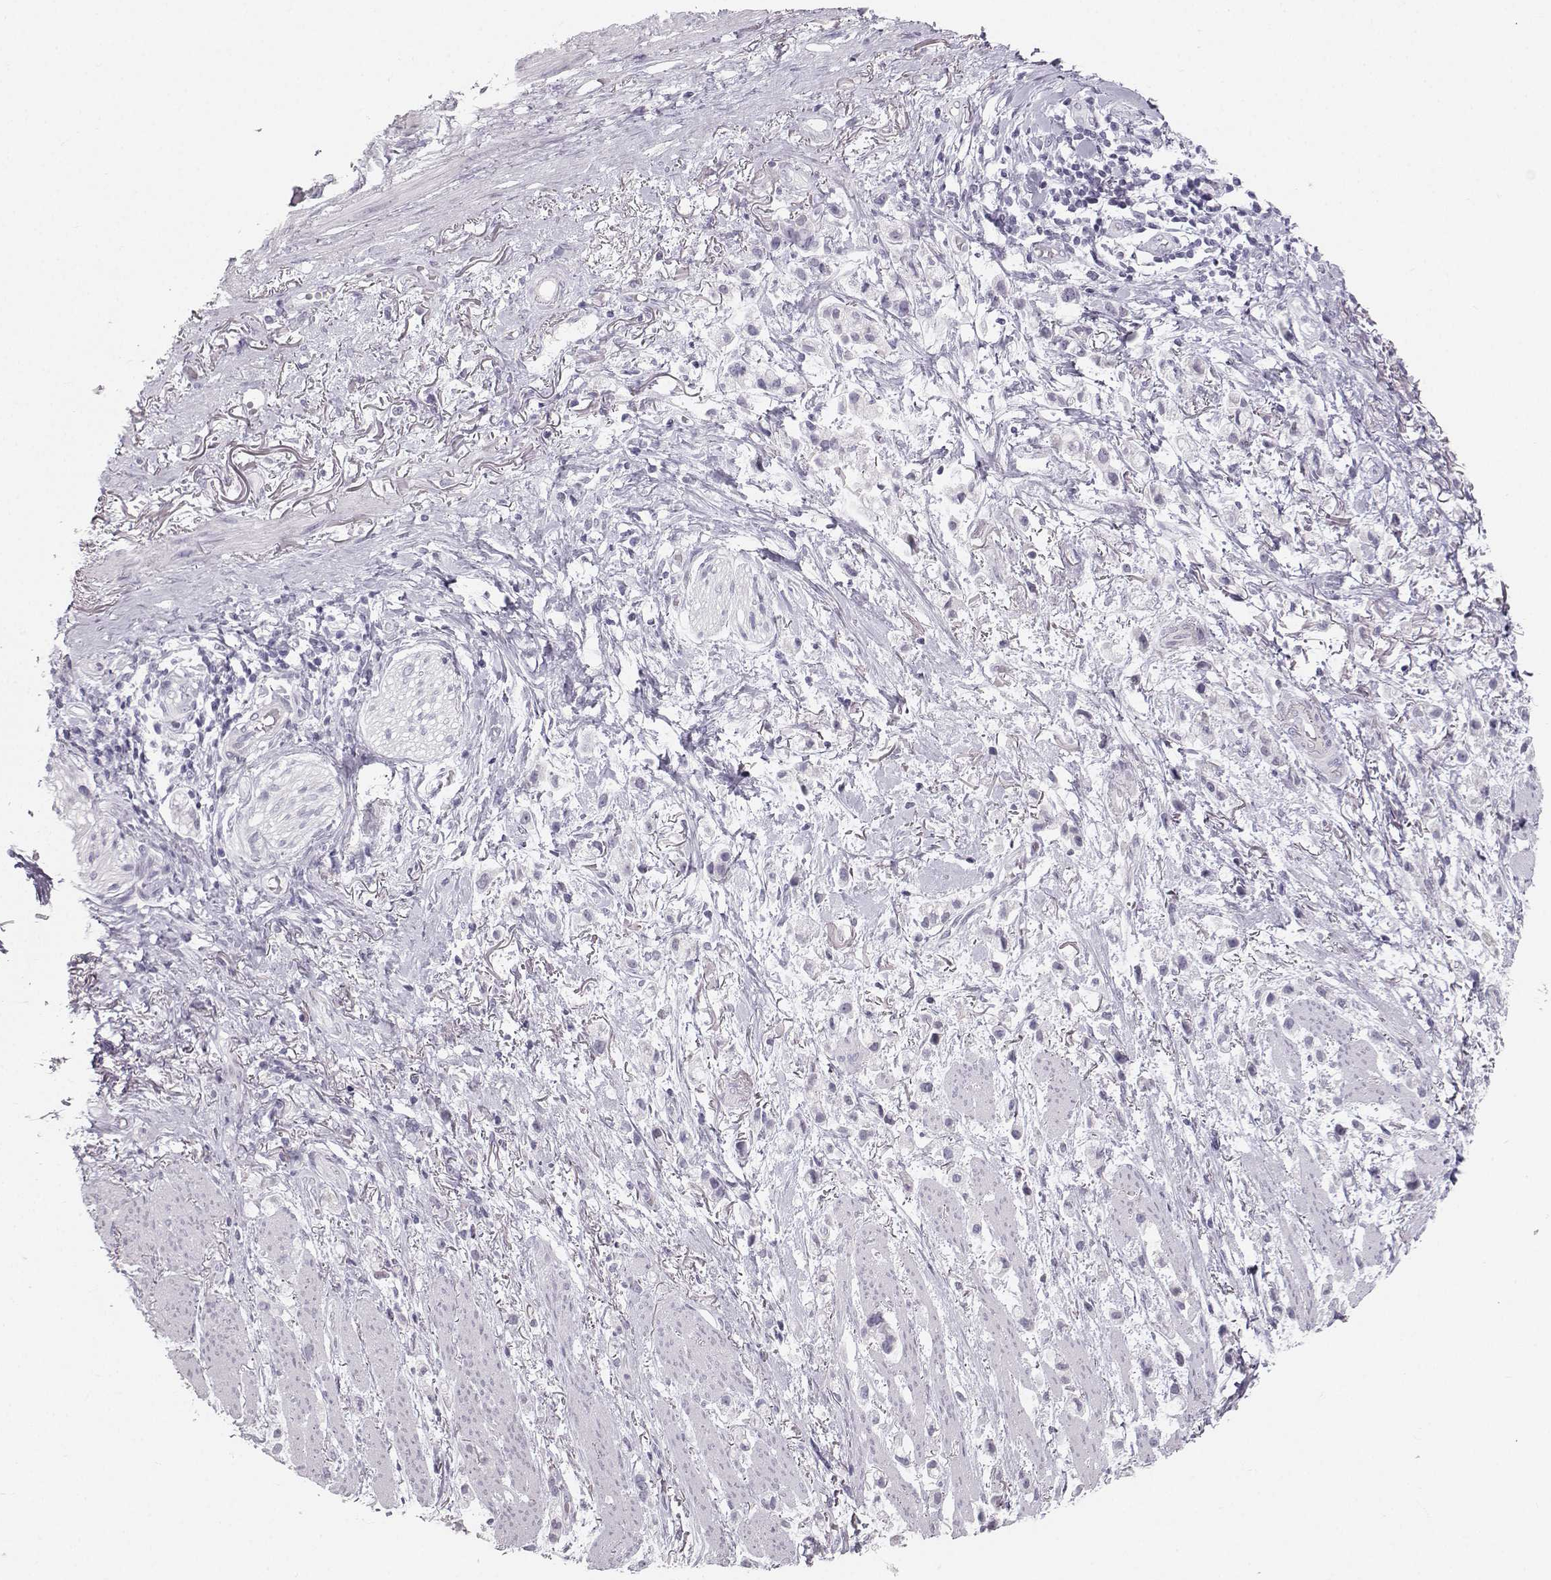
{"staining": {"intensity": "negative", "quantity": "none", "location": "none"}, "tissue": "stomach cancer", "cell_type": "Tumor cells", "image_type": "cancer", "snomed": [{"axis": "morphology", "description": "Adenocarcinoma, NOS"}, {"axis": "topography", "description": "Stomach"}], "caption": "Immunohistochemical staining of human adenocarcinoma (stomach) demonstrates no significant staining in tumor cells.", "gene": "CASR", "patient": {"sex": "female", "age": 81}}